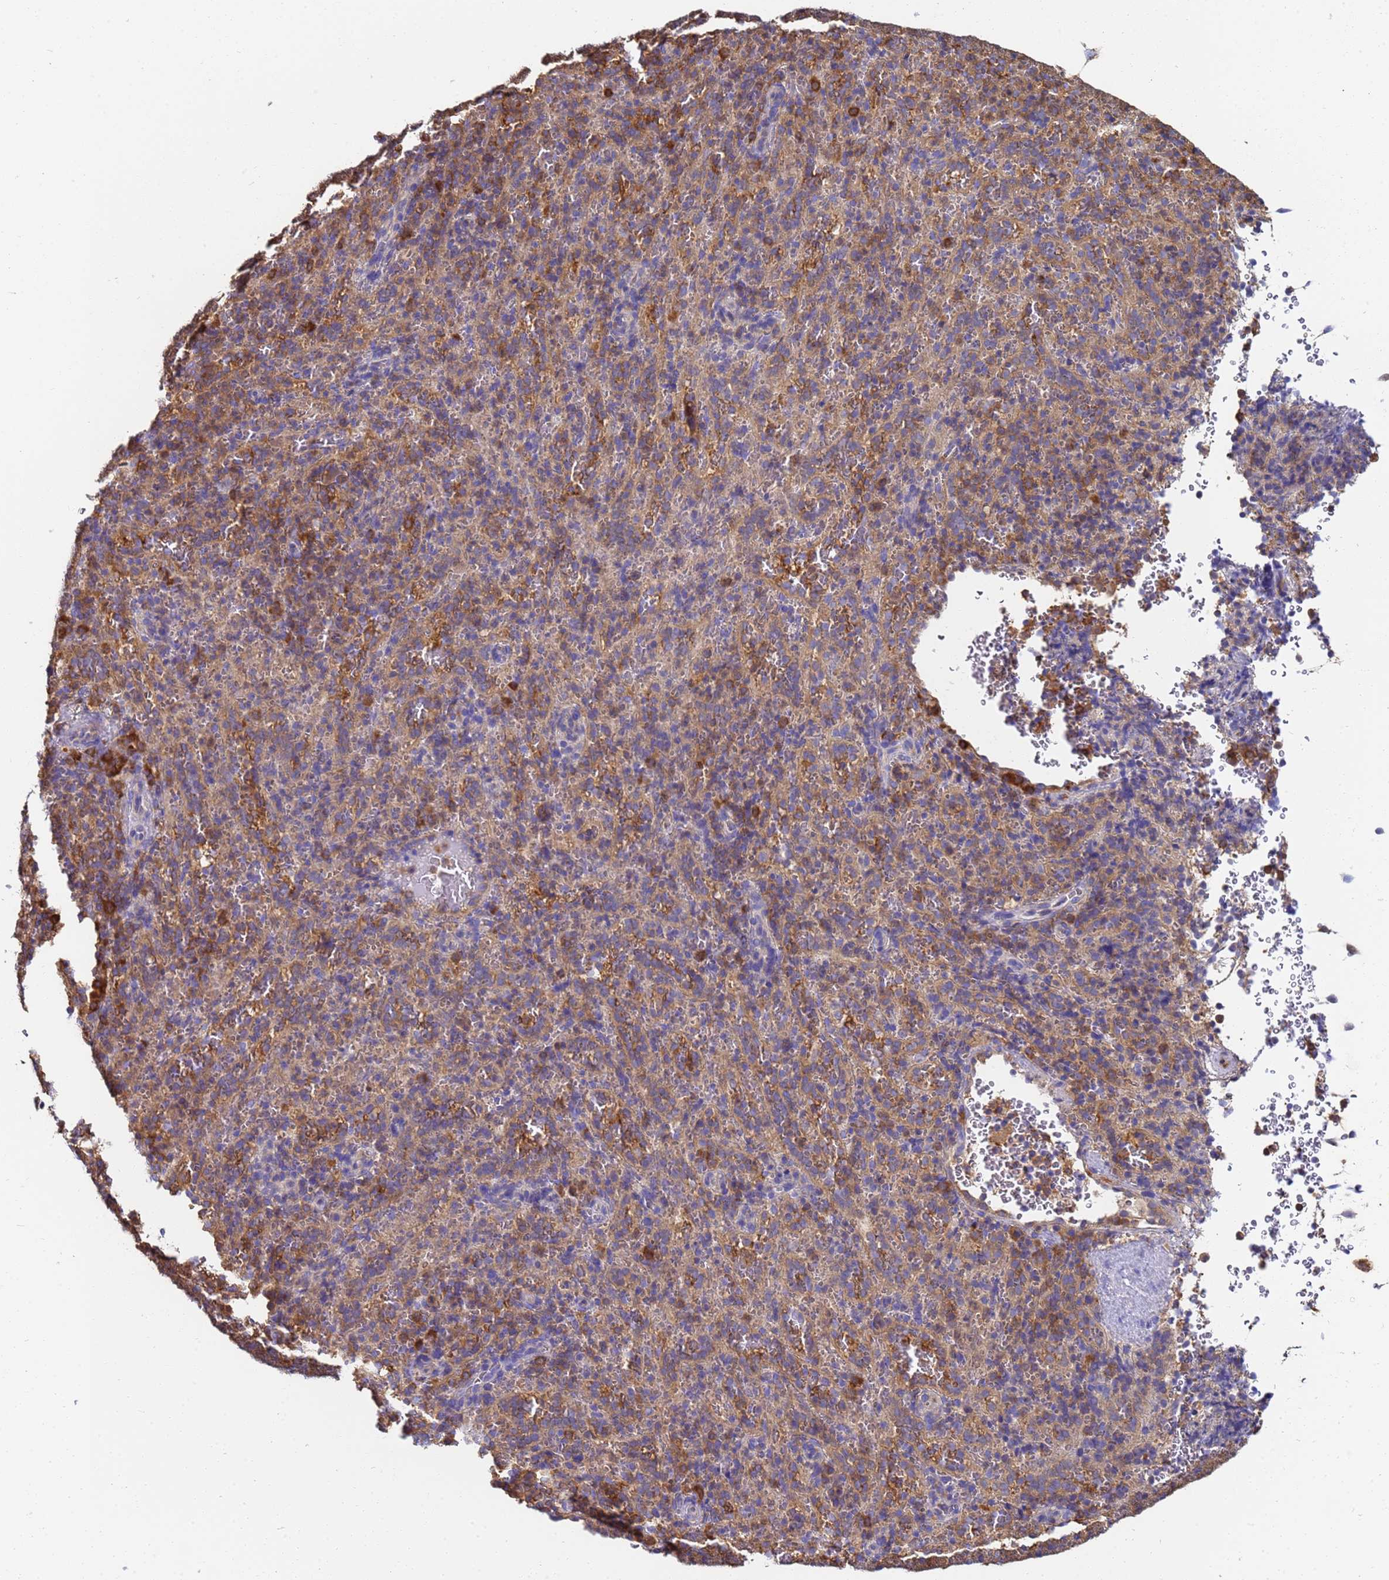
{"staining": {"intensity": "moderate", "quantity": "<25%", "location": "cytoplasmic/membranous"}, "tissue": "spleen", "cell_type": "Cells in red pulp", "image_type": "normal", "snomed": [{"axis": "morphology", "description": "Normal tissue, NOS"}, {"axis": "topography", "description": "Spleen"}], "caption": "Immunohistochemical staining of normal spleen displays low levels of moderate cytoplasmic/membranous staining in about <25% of cells in red pulp.", "gene": "NME1", "patient": {"sex": "female", "age": 21}}